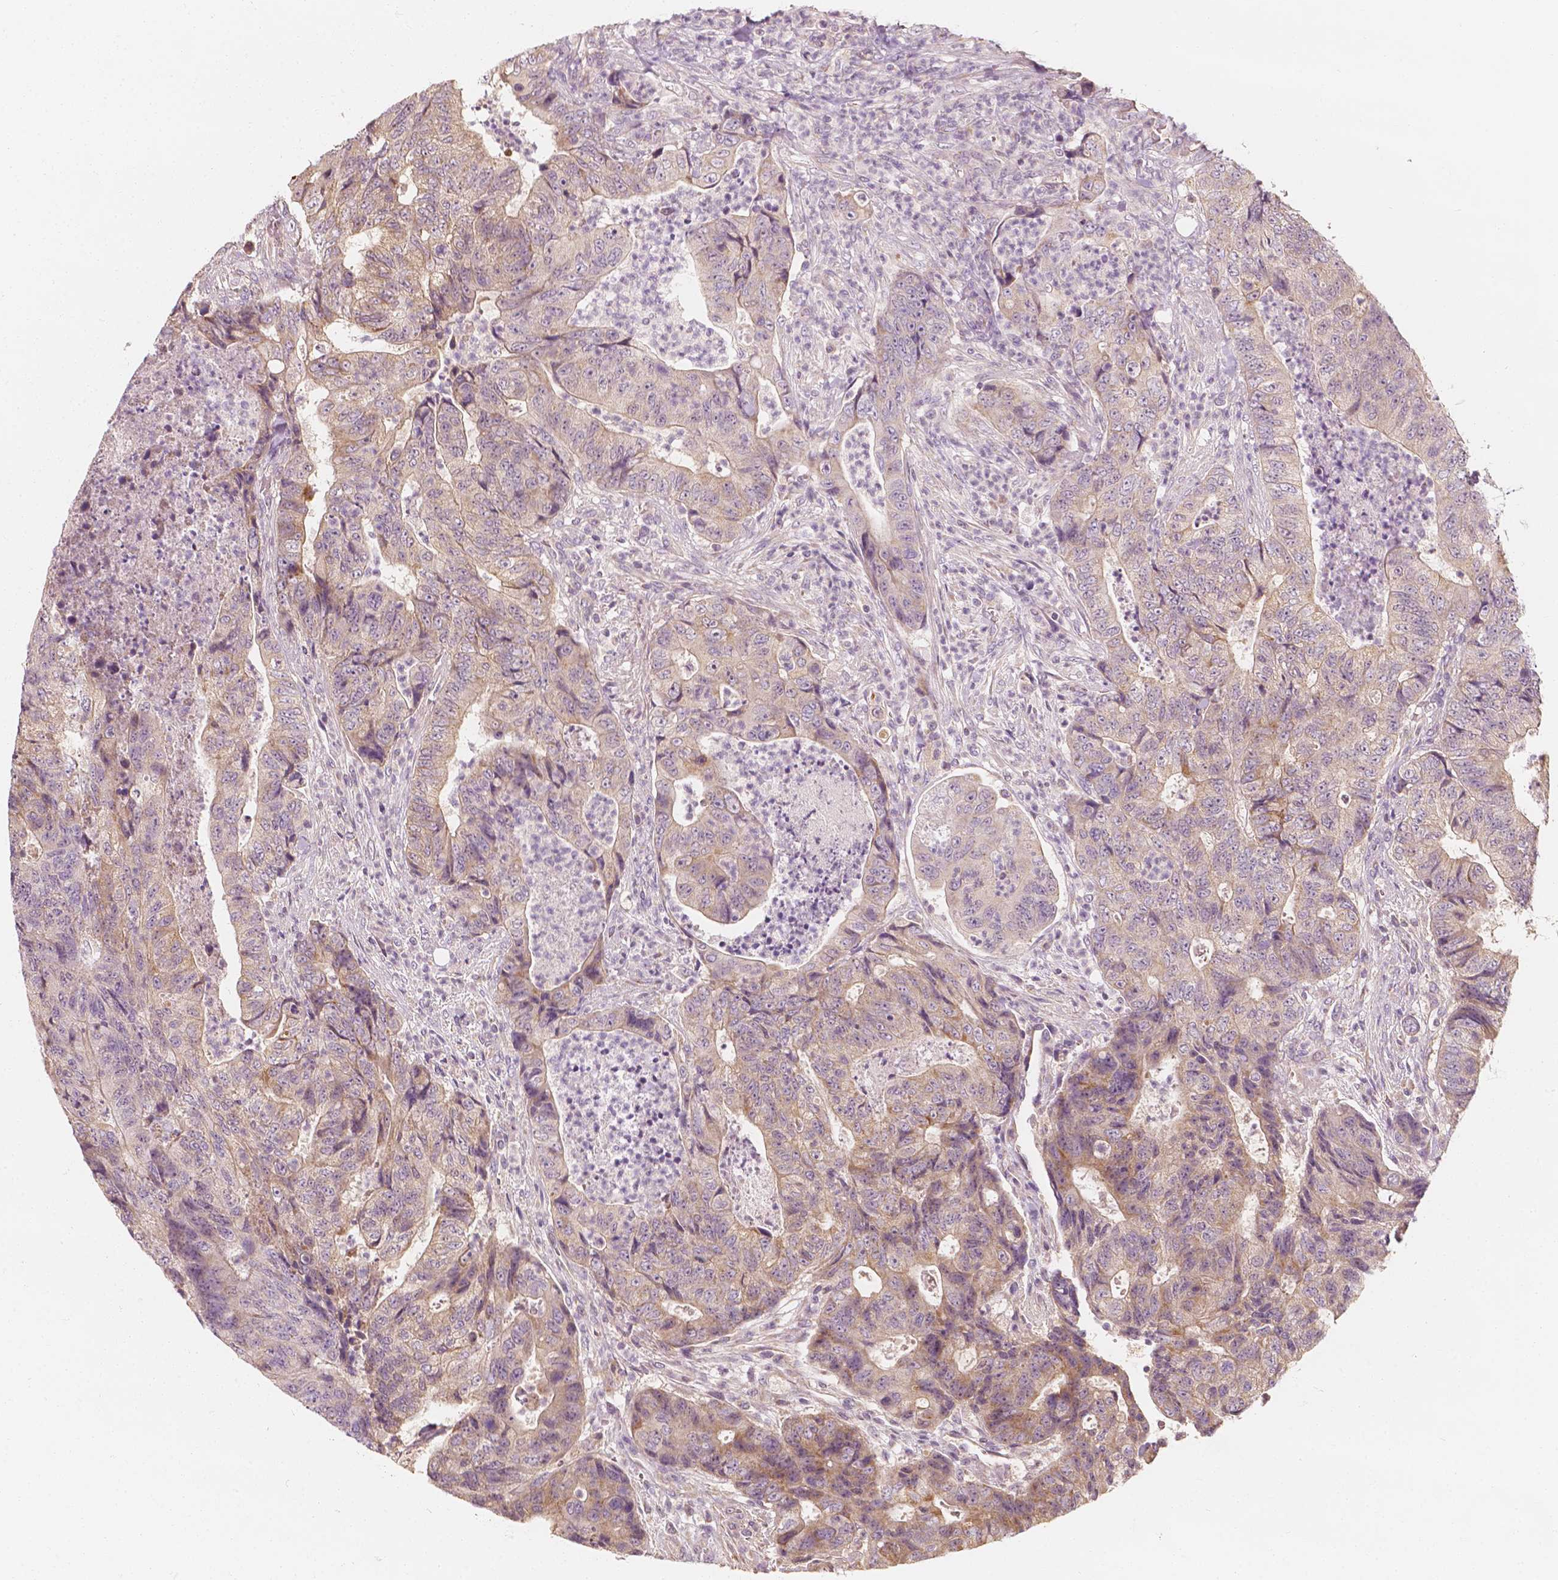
{"staining": {"intensity": "weak", "quantity": "<25%", "location": "cytoplasmic/membranous"}, "tissue": "colorectal cancer", "cell_type": "Tumor cells", "image_type": "cancer", "snomed": [{"axis": "morphology", "description": "Adenocarcinoma, NOS"}, {"axis": "topography", "description": "Colon"}], "caption": "Protein analysis of adenocarcinoma (colorectal) demonstrates no significant positivity in tumor cells. The staining was performed using DAB to visualize the protein expression in brown, while the nuclei were stained in blue with hematoxylin (Magnification: 20x).", "gene": "SHPK", "patient": {"sex": "female", "age": 48}}